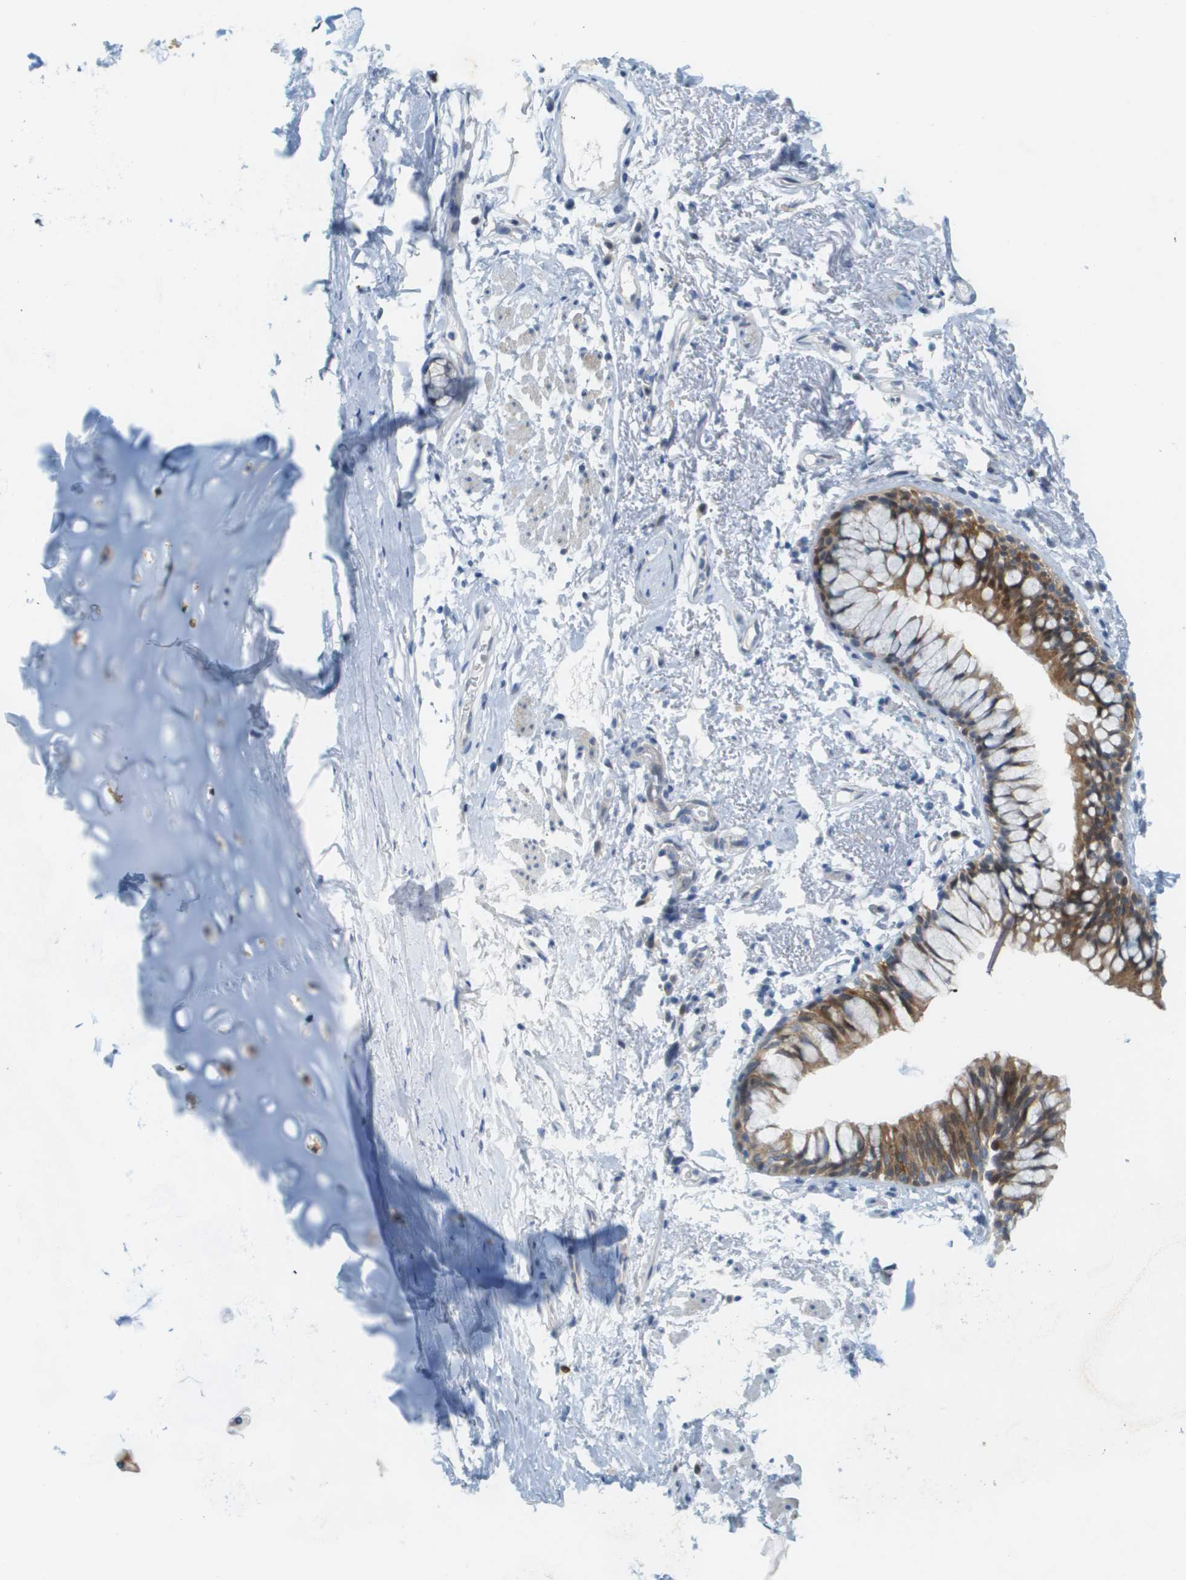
{"staining": {"intensity": "moderate", "quantity": "25%-75%", "location": "cytoplasmic/membranous"}, "tissue": "adipose tissue", "cell_type": "Adipocytes", "image_type": "normal", "snomed": [{"axis": "morphology", "description": "Normal tissue, NOS"}, {"axis": "topography", "description": "Cartilage tissue"}, {"axis": "topography", "description": "Bronchus"}], "caption": "Protein expression analysis of benign adipose tissue reveals moderate cytoplasmic/membranous positivity in about 25%-75% of adipocytes. (Brightfield microscopy of DAB IHC at high magnification).", "gene": "CUL9", "patient": {"sex": "female", "age": 73}}